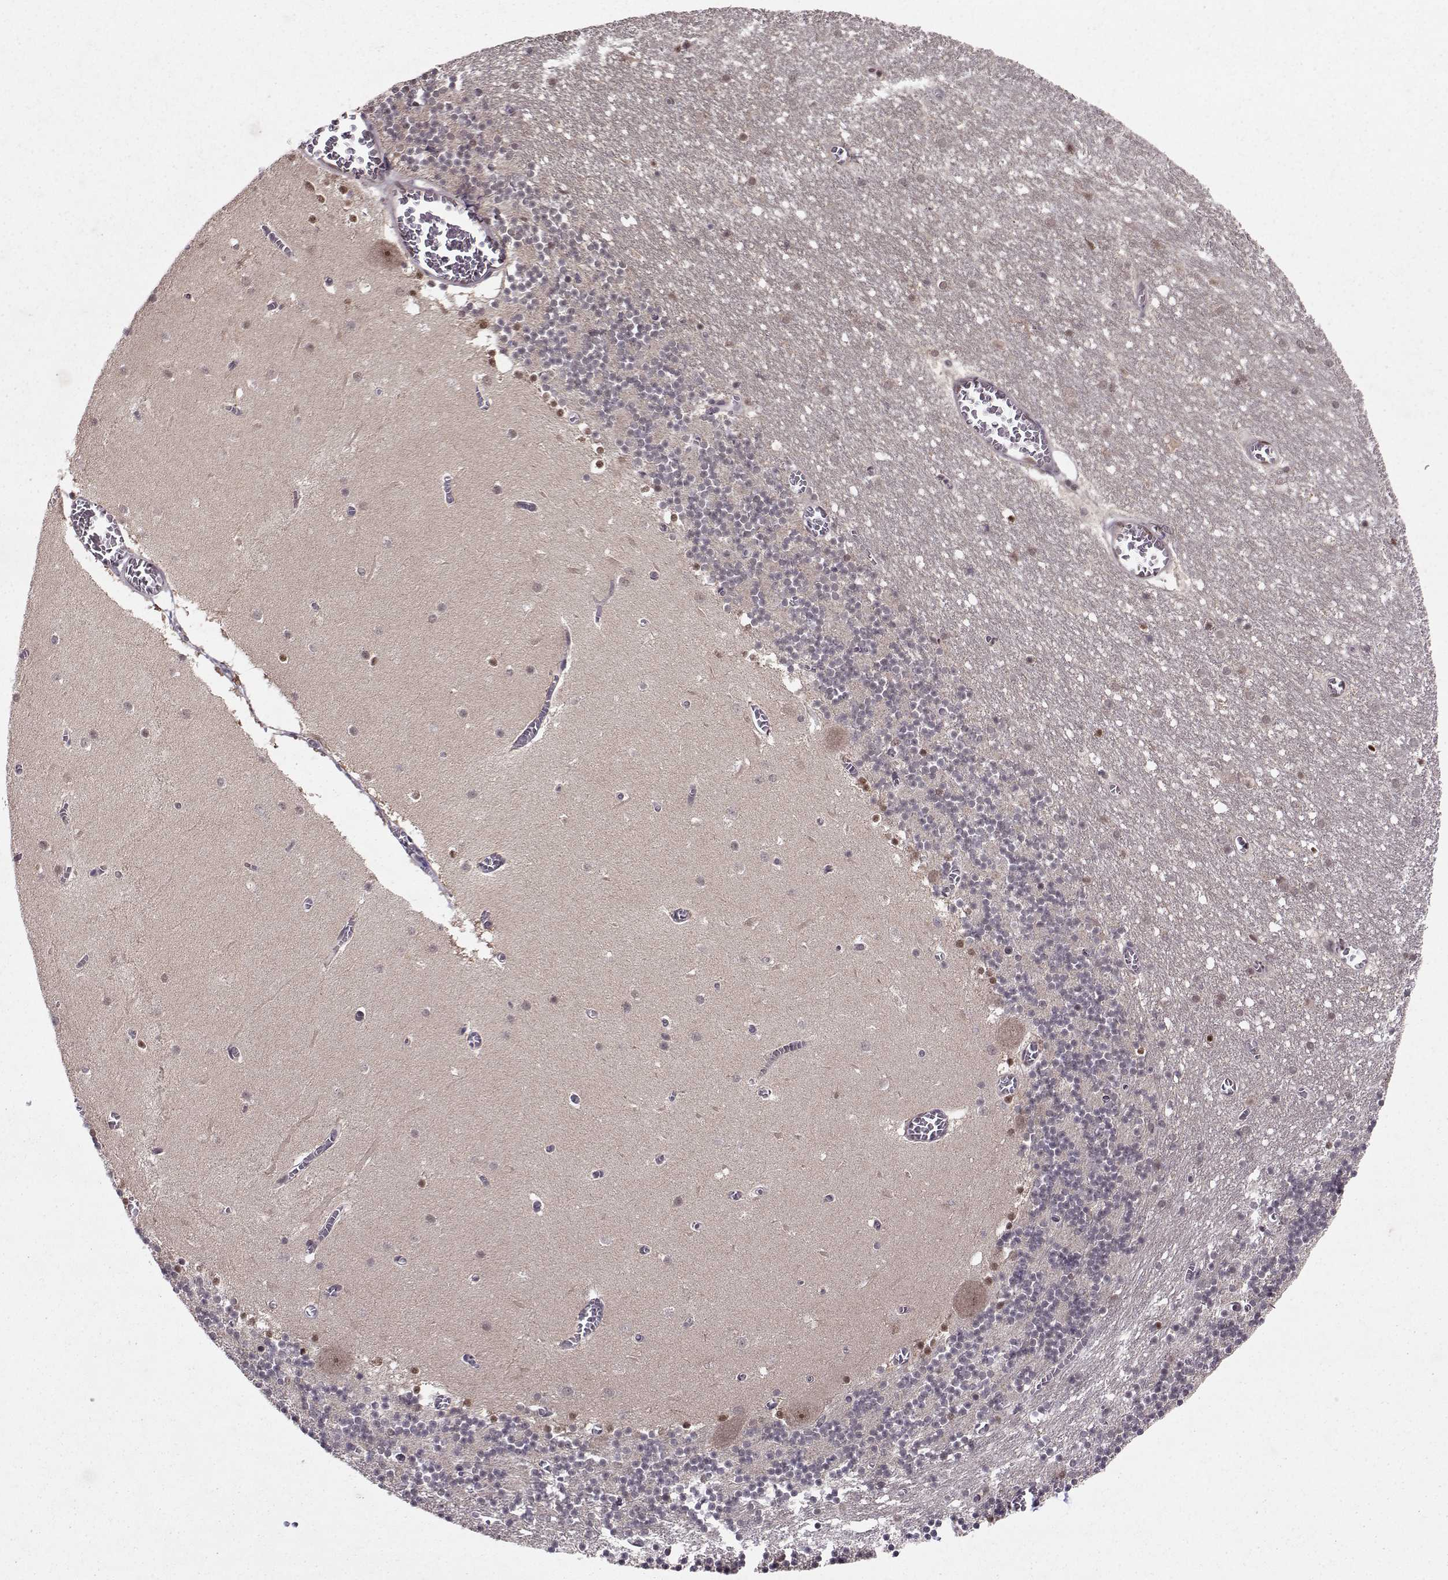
{"staining": {"intensity": "weak", "quantity": ">75%", "location": "cytoplasmic/membranous,nuclear"}, "tissue": "cerebellum", "cell_type": "Cells in granular layer", "image_type": "normal", "snomed": [{"axis": "morphology", "description": "Normal tissue, NOS"}, {"axis": "topography", "description": "Cerebellum"}], "caption": "IHC of unremarkable human cerebellum reveals low levels of weak cytoplasmic/membranous,nuclear positivity in approximately >75% of cells in granular layer. The protein is stained brown, and the nuclei are stained in blue (DAB (3,3'-diaminobenzidine) IHC with brightfield microscopy, high magnification).", "gene": "PPP2R2A", "patient": {"sex": "female", "age": 28}}